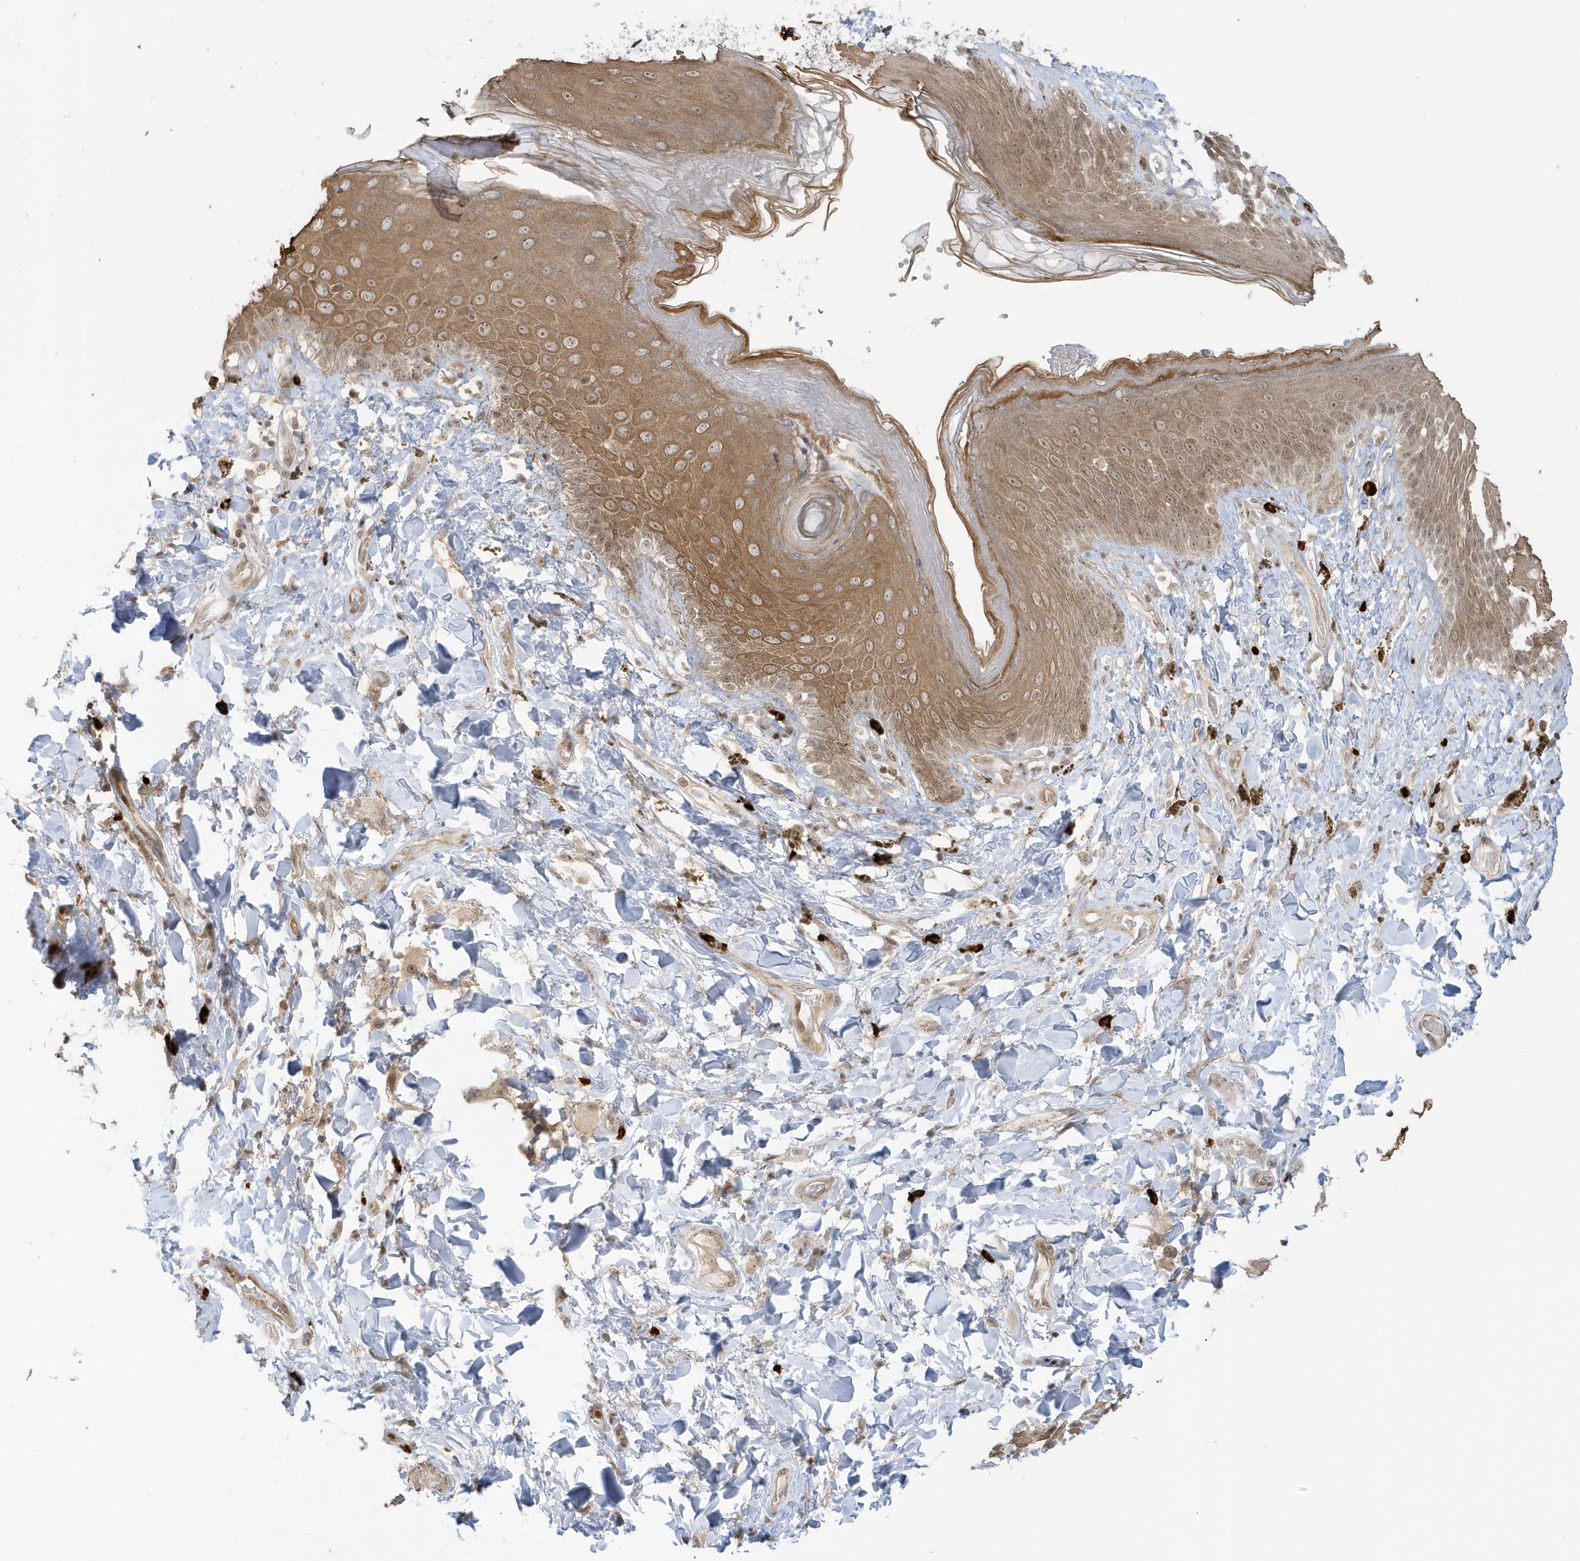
{"staining": {"intensity": "moderate", "quantity": ">75%", "location": "cytoplasmic/membranous,nuclear"}, "tissue": "skin", "cell_type": "Epidermal cells", "image_type": "normal", "snomed": [{"axis": "morphology", "description": "Normal tissue, NOS"}, {"axis": "topography", "description": "Anal"}], "caption": "Immunohistochemistry (DAB) staining of normal human skin exhibits moderate cytoplasmic/membranous,nuclear protein staining in approximately >75% of epidermal cells. (DAB IHC with brightfield microscopy, high magnification).", "gene": "PPP1R7", "patient": {"sex": "female", "age": 78}}